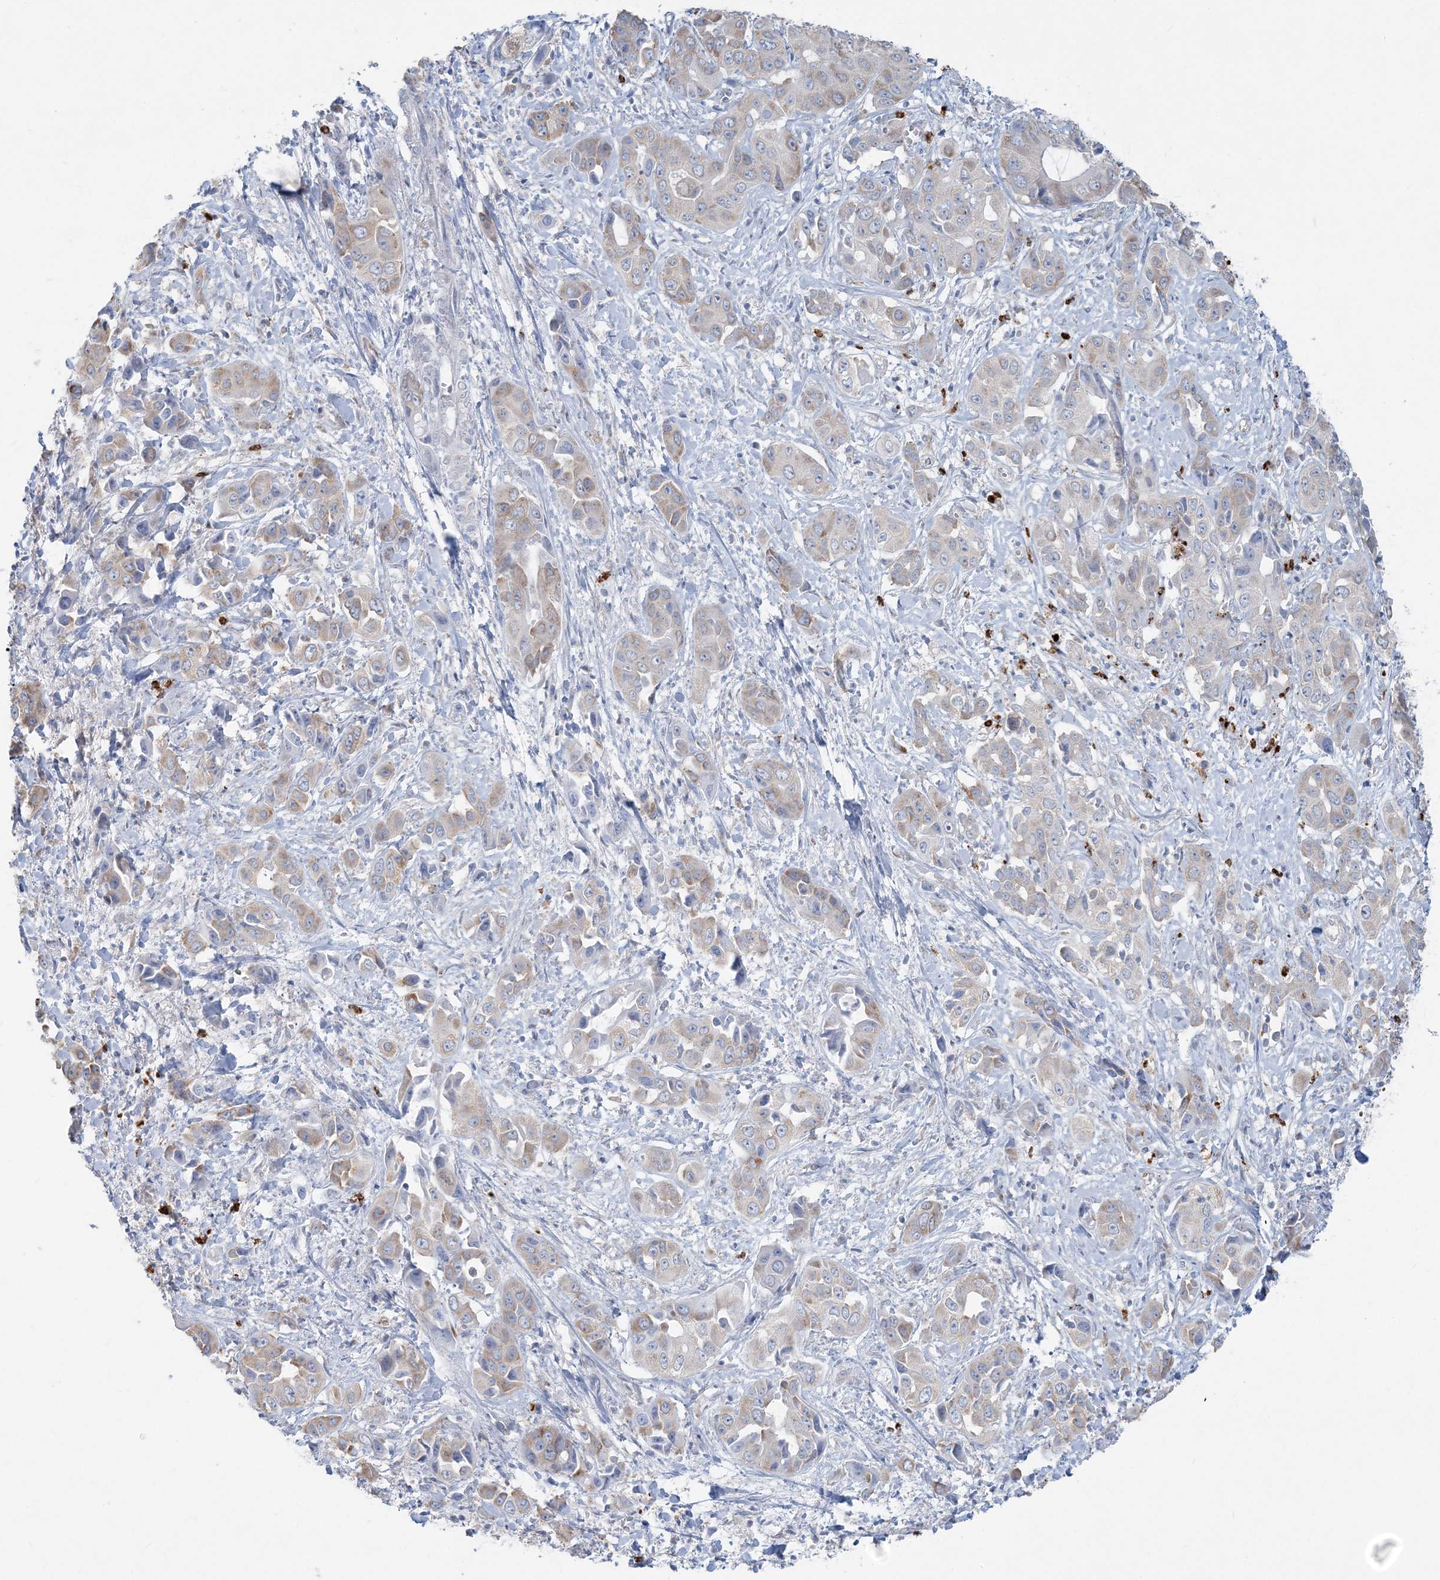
{"staining": {"intensity": "weak", "quantity": "<25%", "location": "cytoplasmic/membranous"}, "tissue": "liver cancer", "cell_type": "Tumor cells", "image_type": "cancer", "snomed": [{"axis": "morphology", "description": "Cholangiocarcinoma"}, {"axis": "topography", "description": "Liver"}], "caption": "Tumor cells are negative for protein expression in human liver cancer (cholangiocarcinoma).", "gene": "CCNJ", "patient": {"sex": "female", "age": 52}}